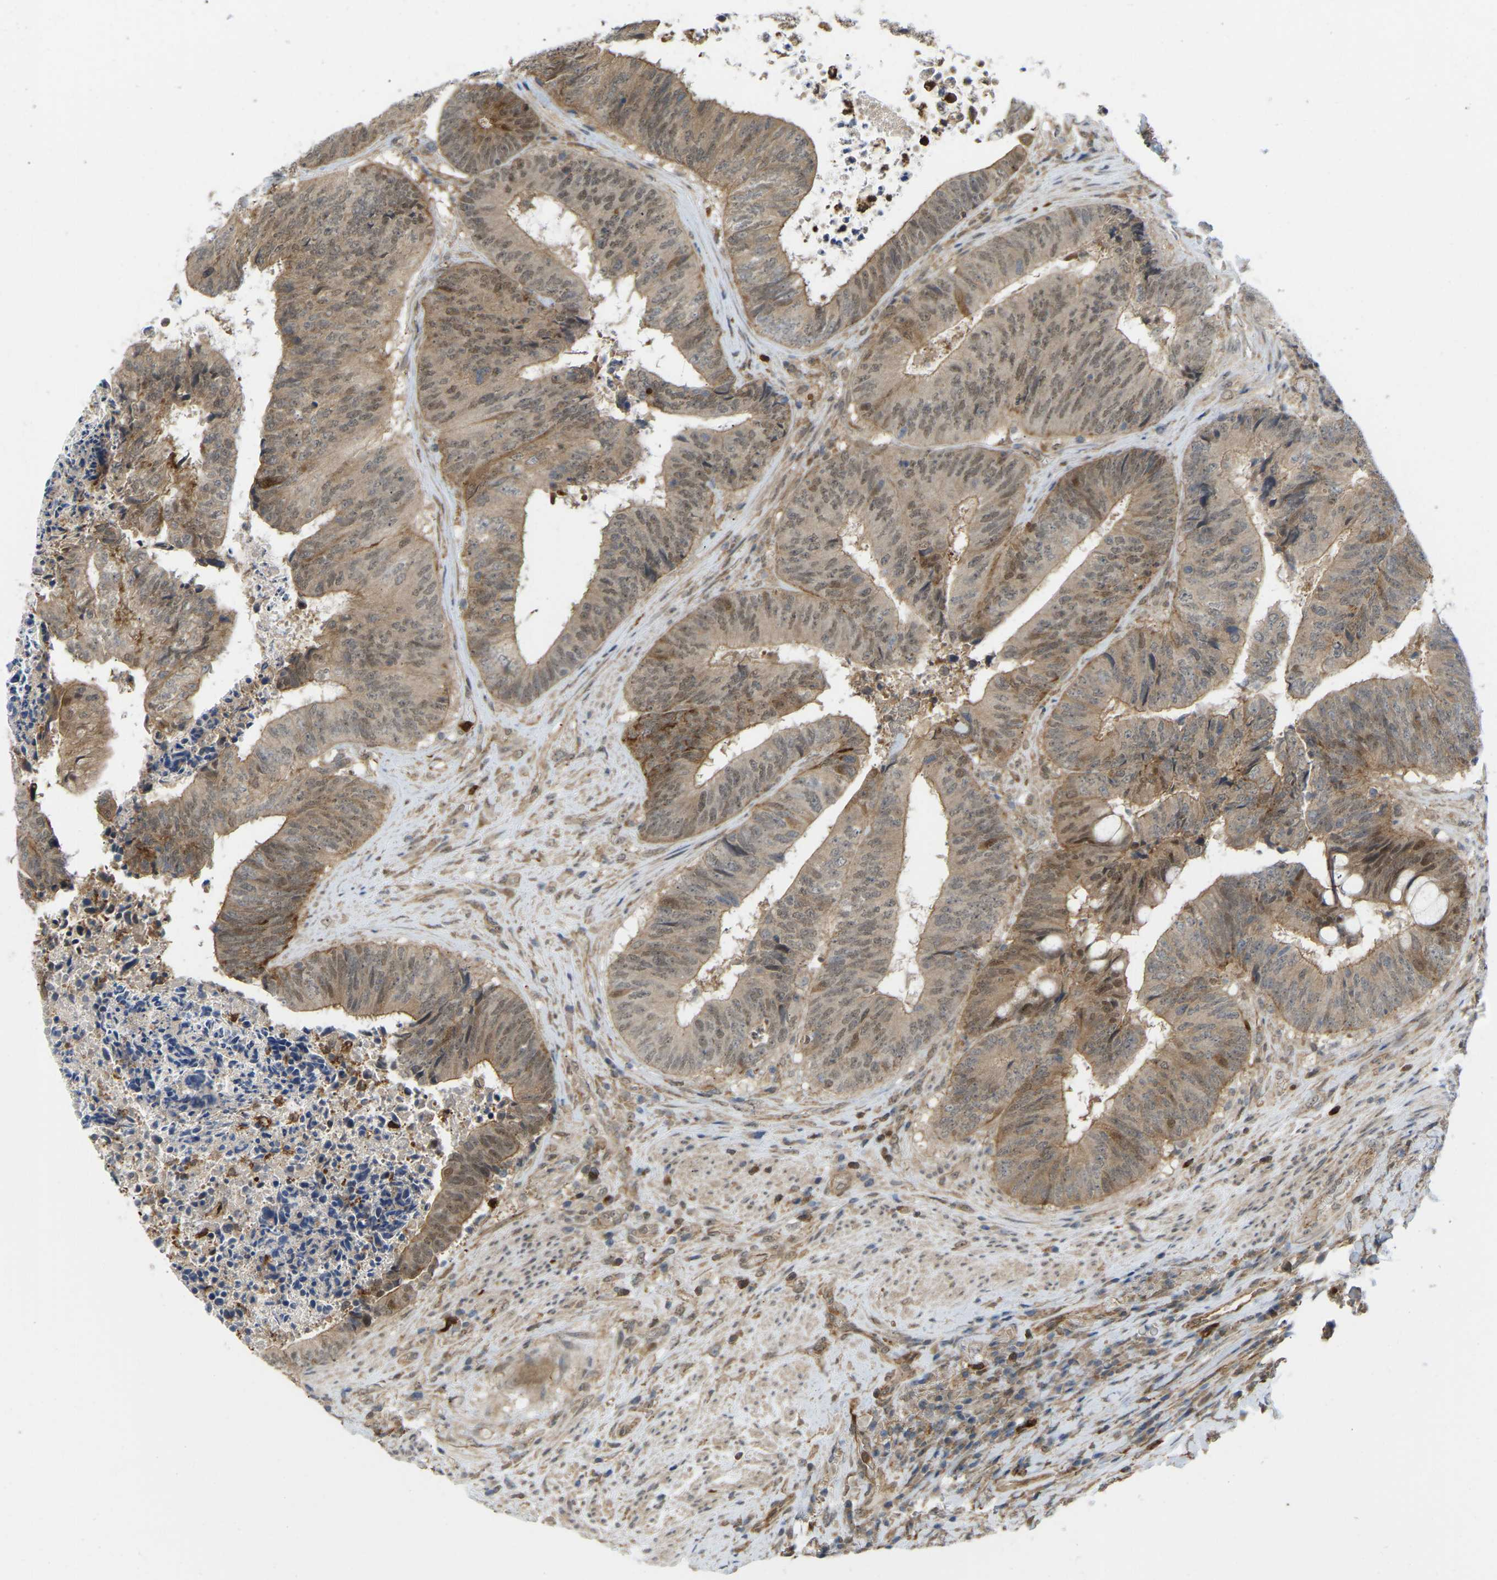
{"staining": {"intensity": "moderate", "quantity": ">75%", "location": "cytoplasmic/membranous,nuclear"}, "tissue": "colorectal cancer", "cell_type": "Tumor cells", "image_type": "cancer", "snomed": [{"axis": "morphology", "description": "Adenocarcinoma, NOS"}, {"axis": "topography", "description": "Rectum"}], "caption": "This is a photomicrograph of IHC staining of colorectal cancer, which shows moderate staining in the cytoplasmic/membranous and nuclear of tumor cells.", "gene": "SERPINB5", "patient": {"sex": "male", "age": 72}}